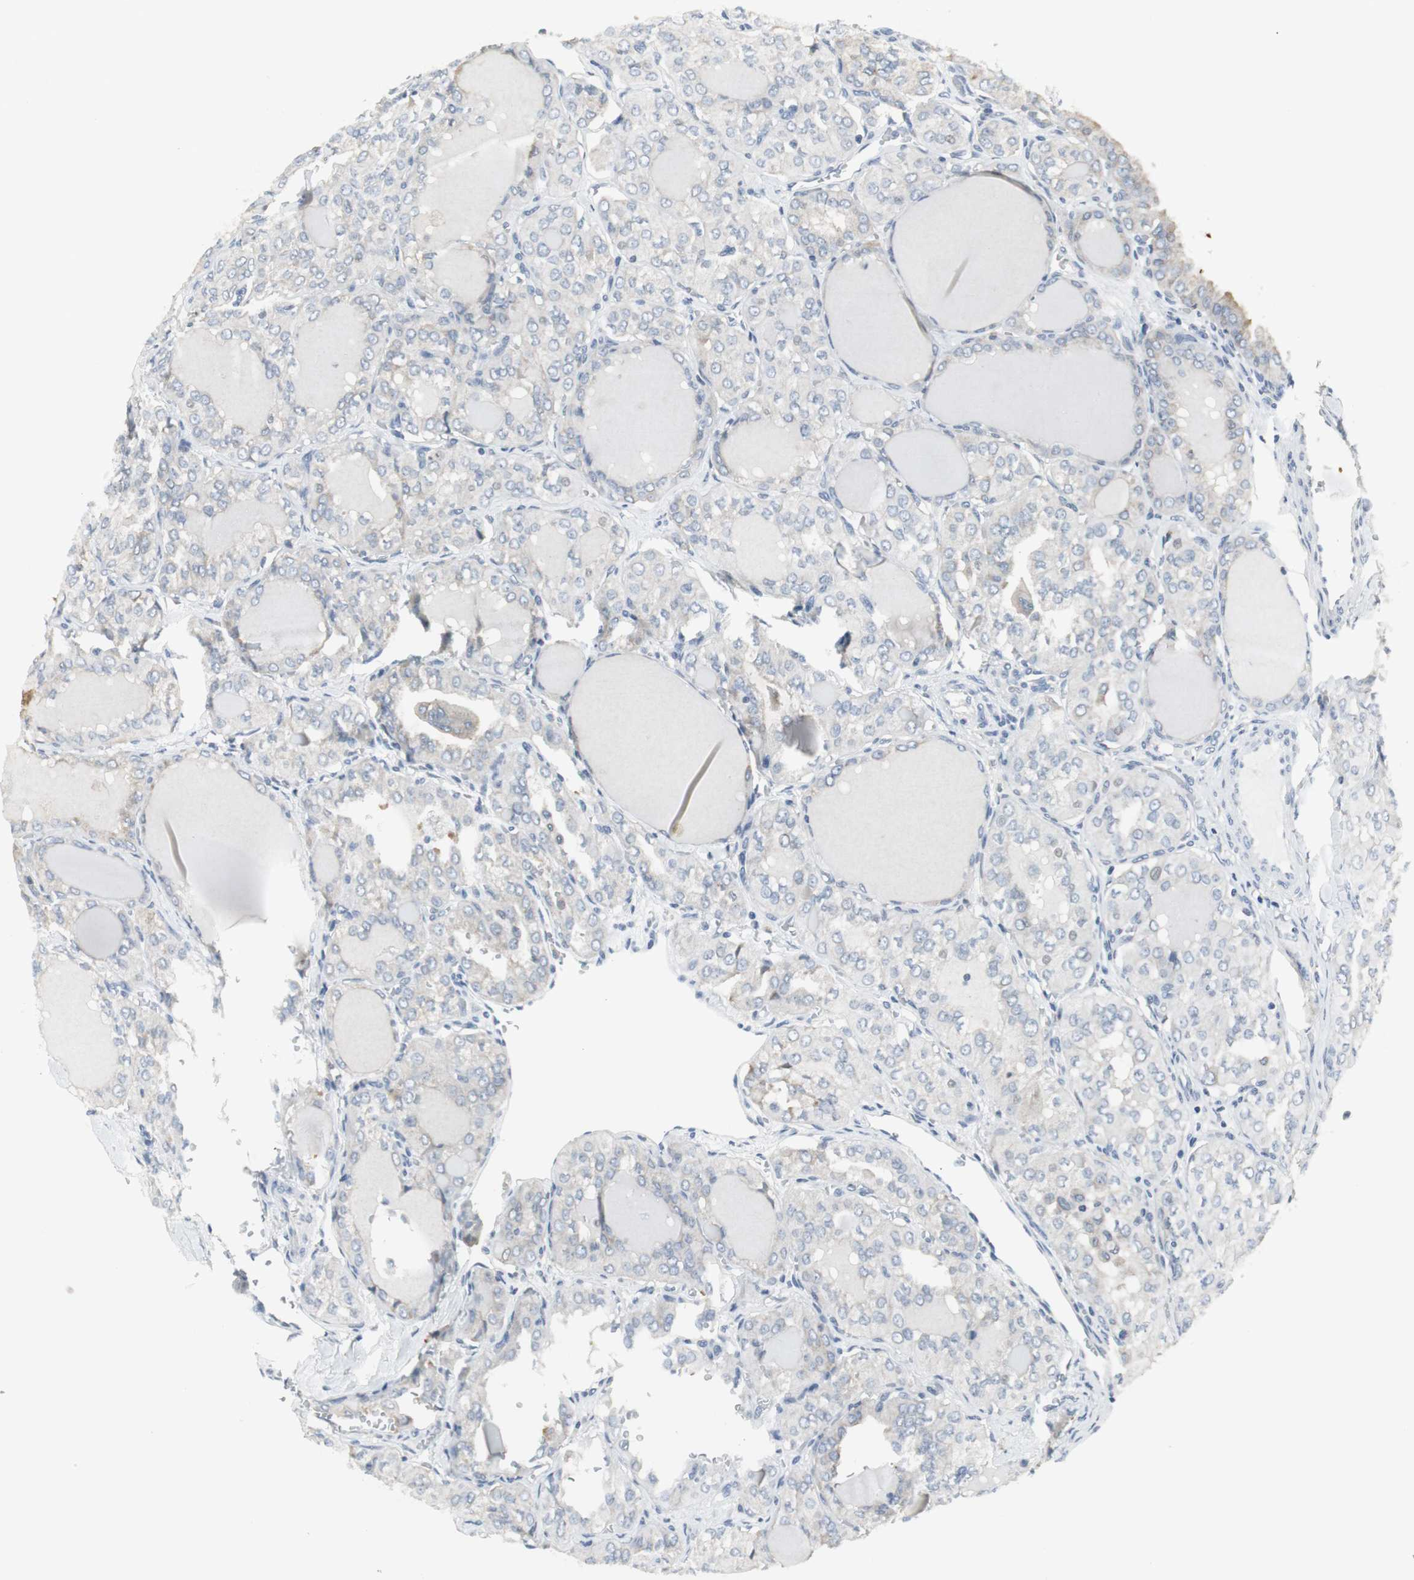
{"staining": {"intensity": "weak", "quantity": "<25%", "location": "cytoplasmic/membranous"}, "tissue": "thyroid cancer", "cell_type": "Tumor cells", "image_type": "cancer", "snomed": [{"axis": "morphology", "description": "Papillary adenocarcinoma, NOS"}, {"axis": "topography", "description": "Thyroid gland"}], "caption": "The immunohistochemistry (IHC) micrograph has no significant expression in tumor cells of papillary adenocarcinoma (thyroid) tissue.", "gene": "SLC2A5", "patient": {"sex": "male", "age": 20}}